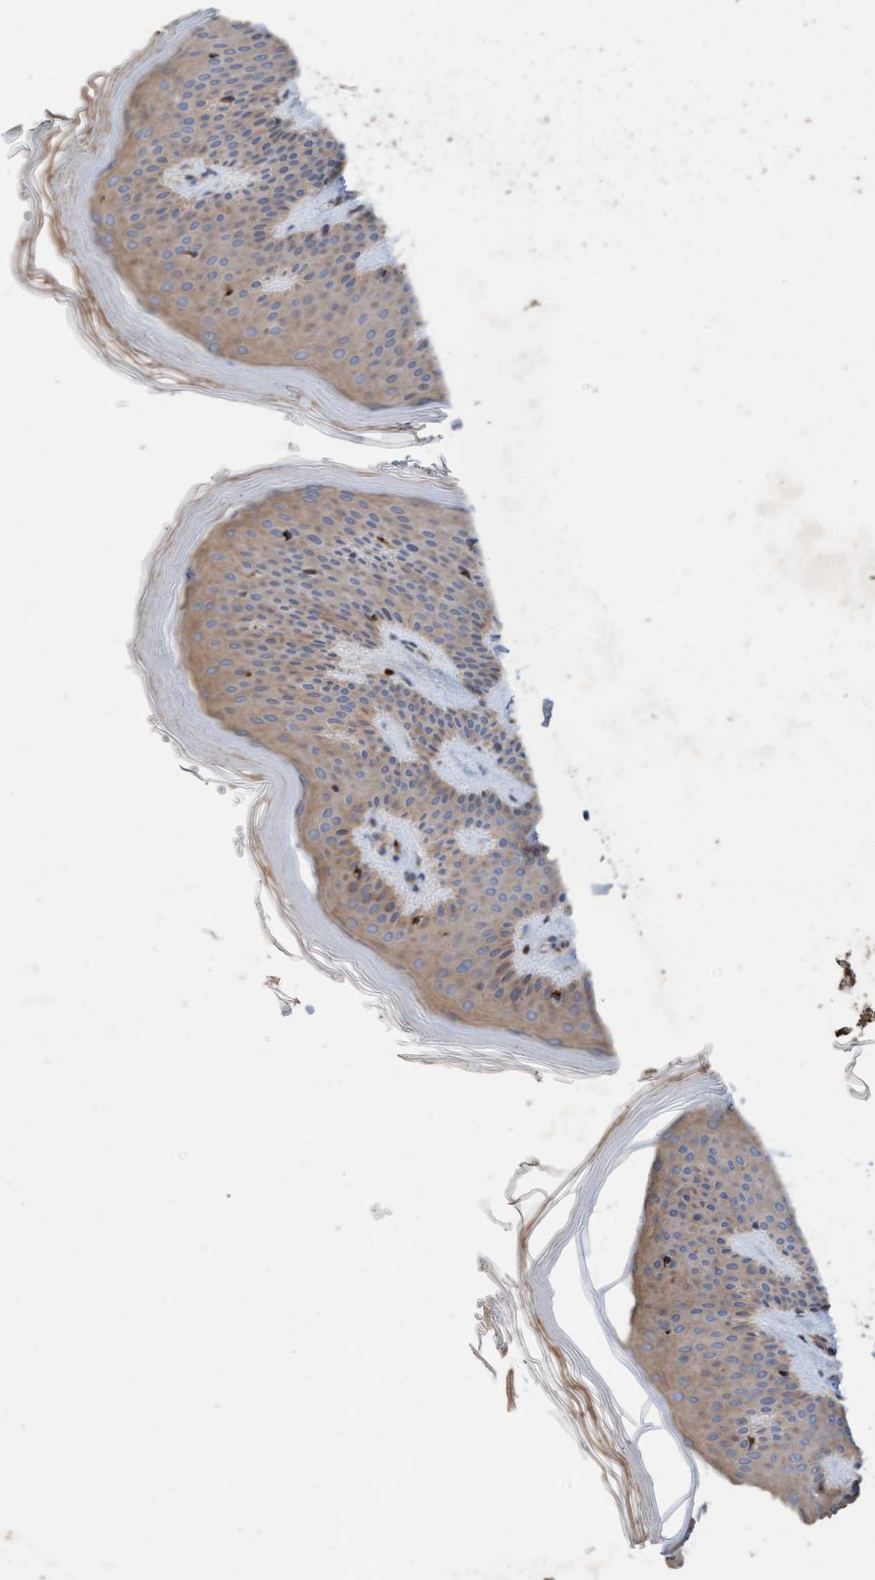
{"staining": {"intensity": "moderate", "quantity": ">75%", "location": "cytoplasmic/membranous"}, "tissue": "skin", "cell_type": "Fibroblasts", "image_type": "normal", "snomed": [{"axis": "morphology", "description": "Normal tissue, NOS"}, {"axis": "morphology", "description": "Malignant melanoma, Metastatic site"}, {"axis": "topography", "description": "Skin"}], "caption": "Moderate cytoplasmic/membranous protein positivity is appreciated in about >75% of fibroblasts in skin. The protein of interest is shown in brown color, while the nuclei are stained blue.", "gene": "LONRF1", "patient": {"sex": "male", "age": 41}}